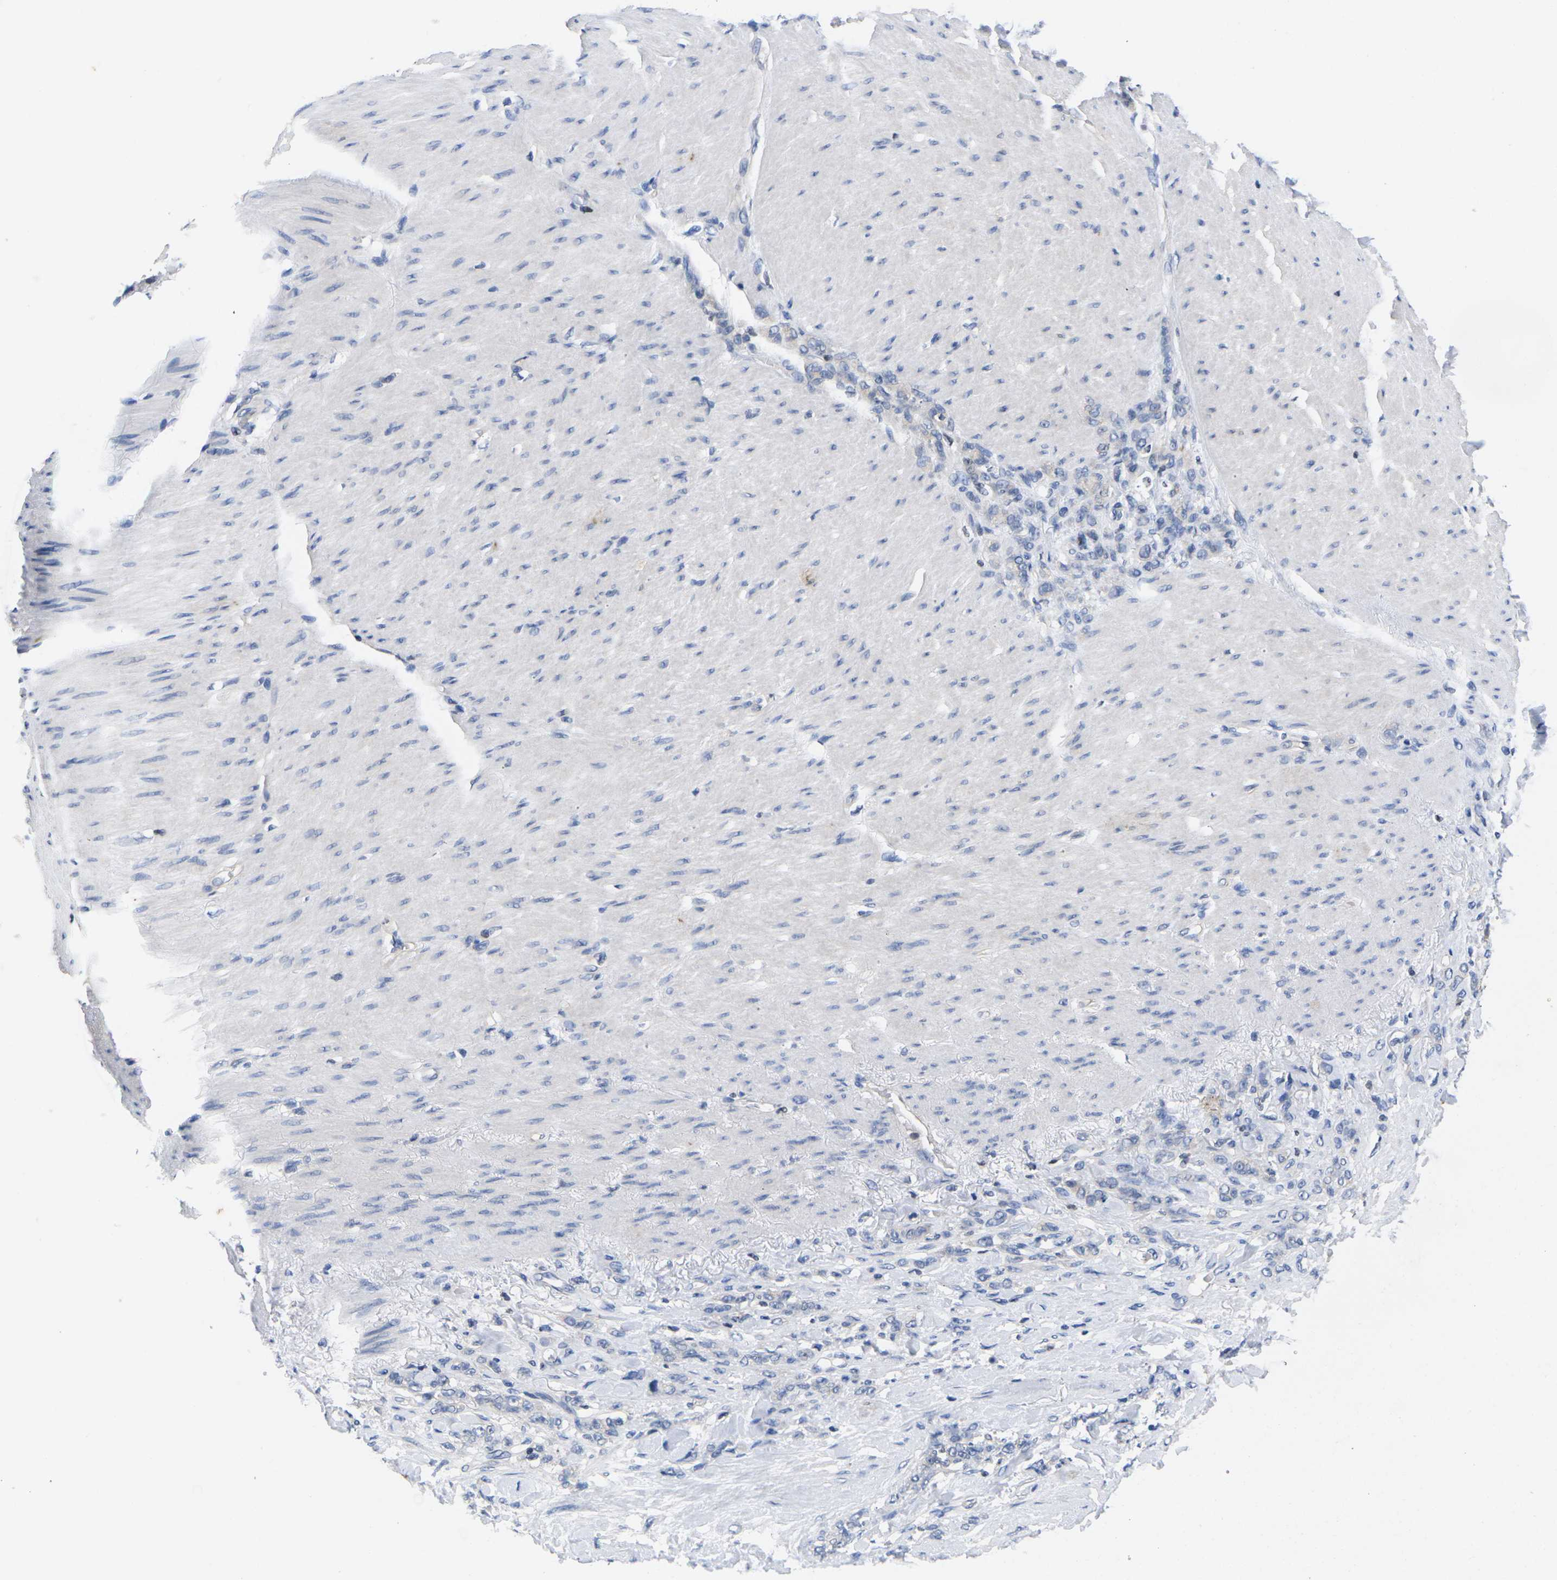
{"staining": {"intensity": "negative", "quantity": "none", "location": "none"}, "tissue": "stomach cancer", "cell_type": "Tumor cells", "image_type": "cancer", "snomed": [{"axis": "morphology", "description": "Adenocarcinoma, NOS"}, {"axis": "topography", "description": "Stomach"}], "caption": "Immunohistochemistry (IHC) photomicrograph of human stomach adenocarcinoma stained for a protein (brown), which displays no positivity in tumor cells.", "gene": "IKZF1", "patient": {"sex": "male", "age": 82}}